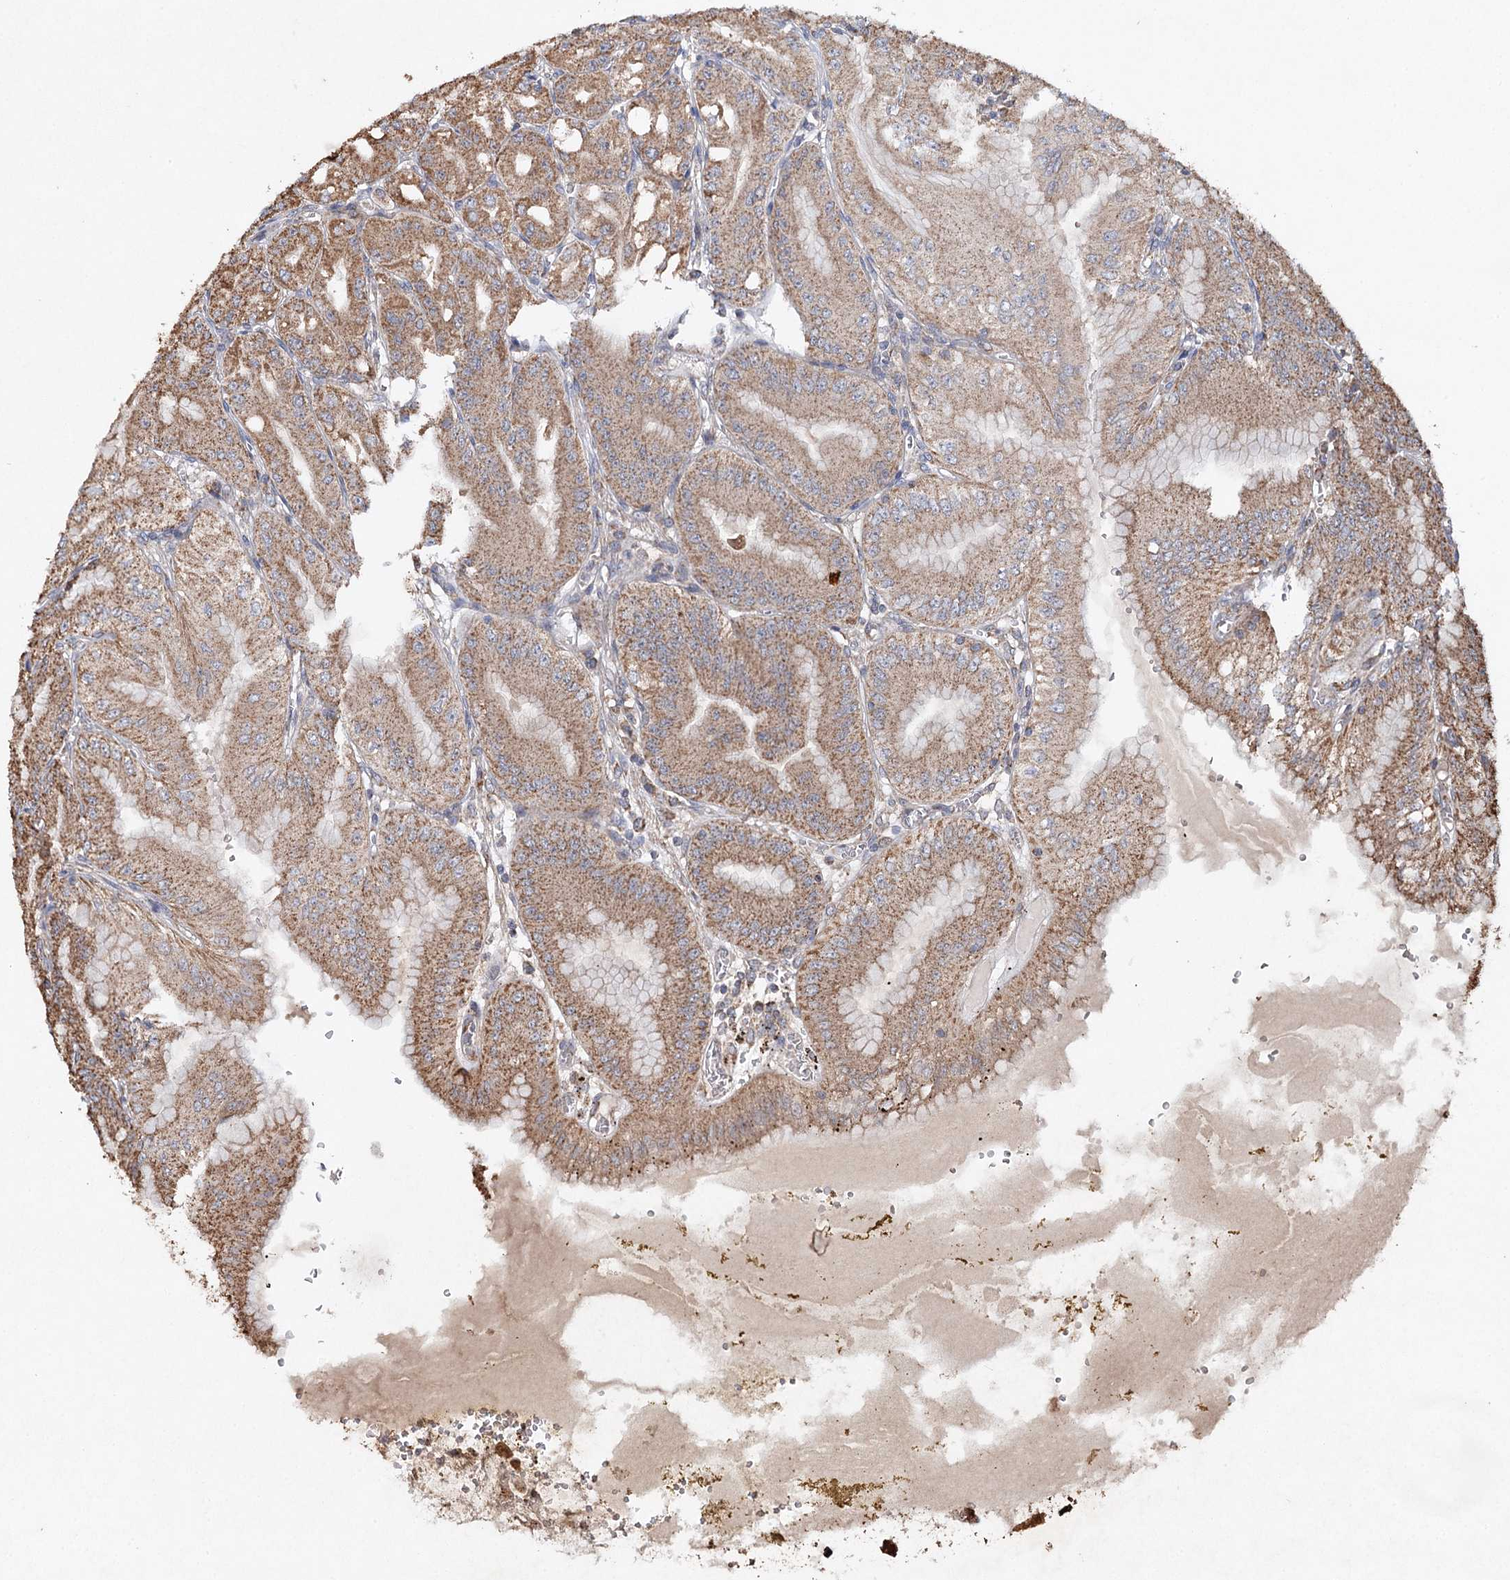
{"staining": {"intensity": "moderate", "quantity": ">75%", "location": "cytoplasmic/membranous"}, "tissue": "stomach", "cell_type": "Glandular cells", "image_type": "normal", "snomed": [{"axis": "morphology", "description": "Normal tissue, NOS"}, {"axis": "topography", "description": "Stomach, upper"}, {"axis": "topography", "description": "Stomach, lower"}], "caption": "Immunohistochemistry (IHC) (DAB) staining of normal human stomach reveals moderate cytoplasmic/membranous protein staining in about >75% of glandular cells. Nuclei are stained in blue.", "gene": "PIK3CB", "patient": {"sex": "male", "age": 71}}